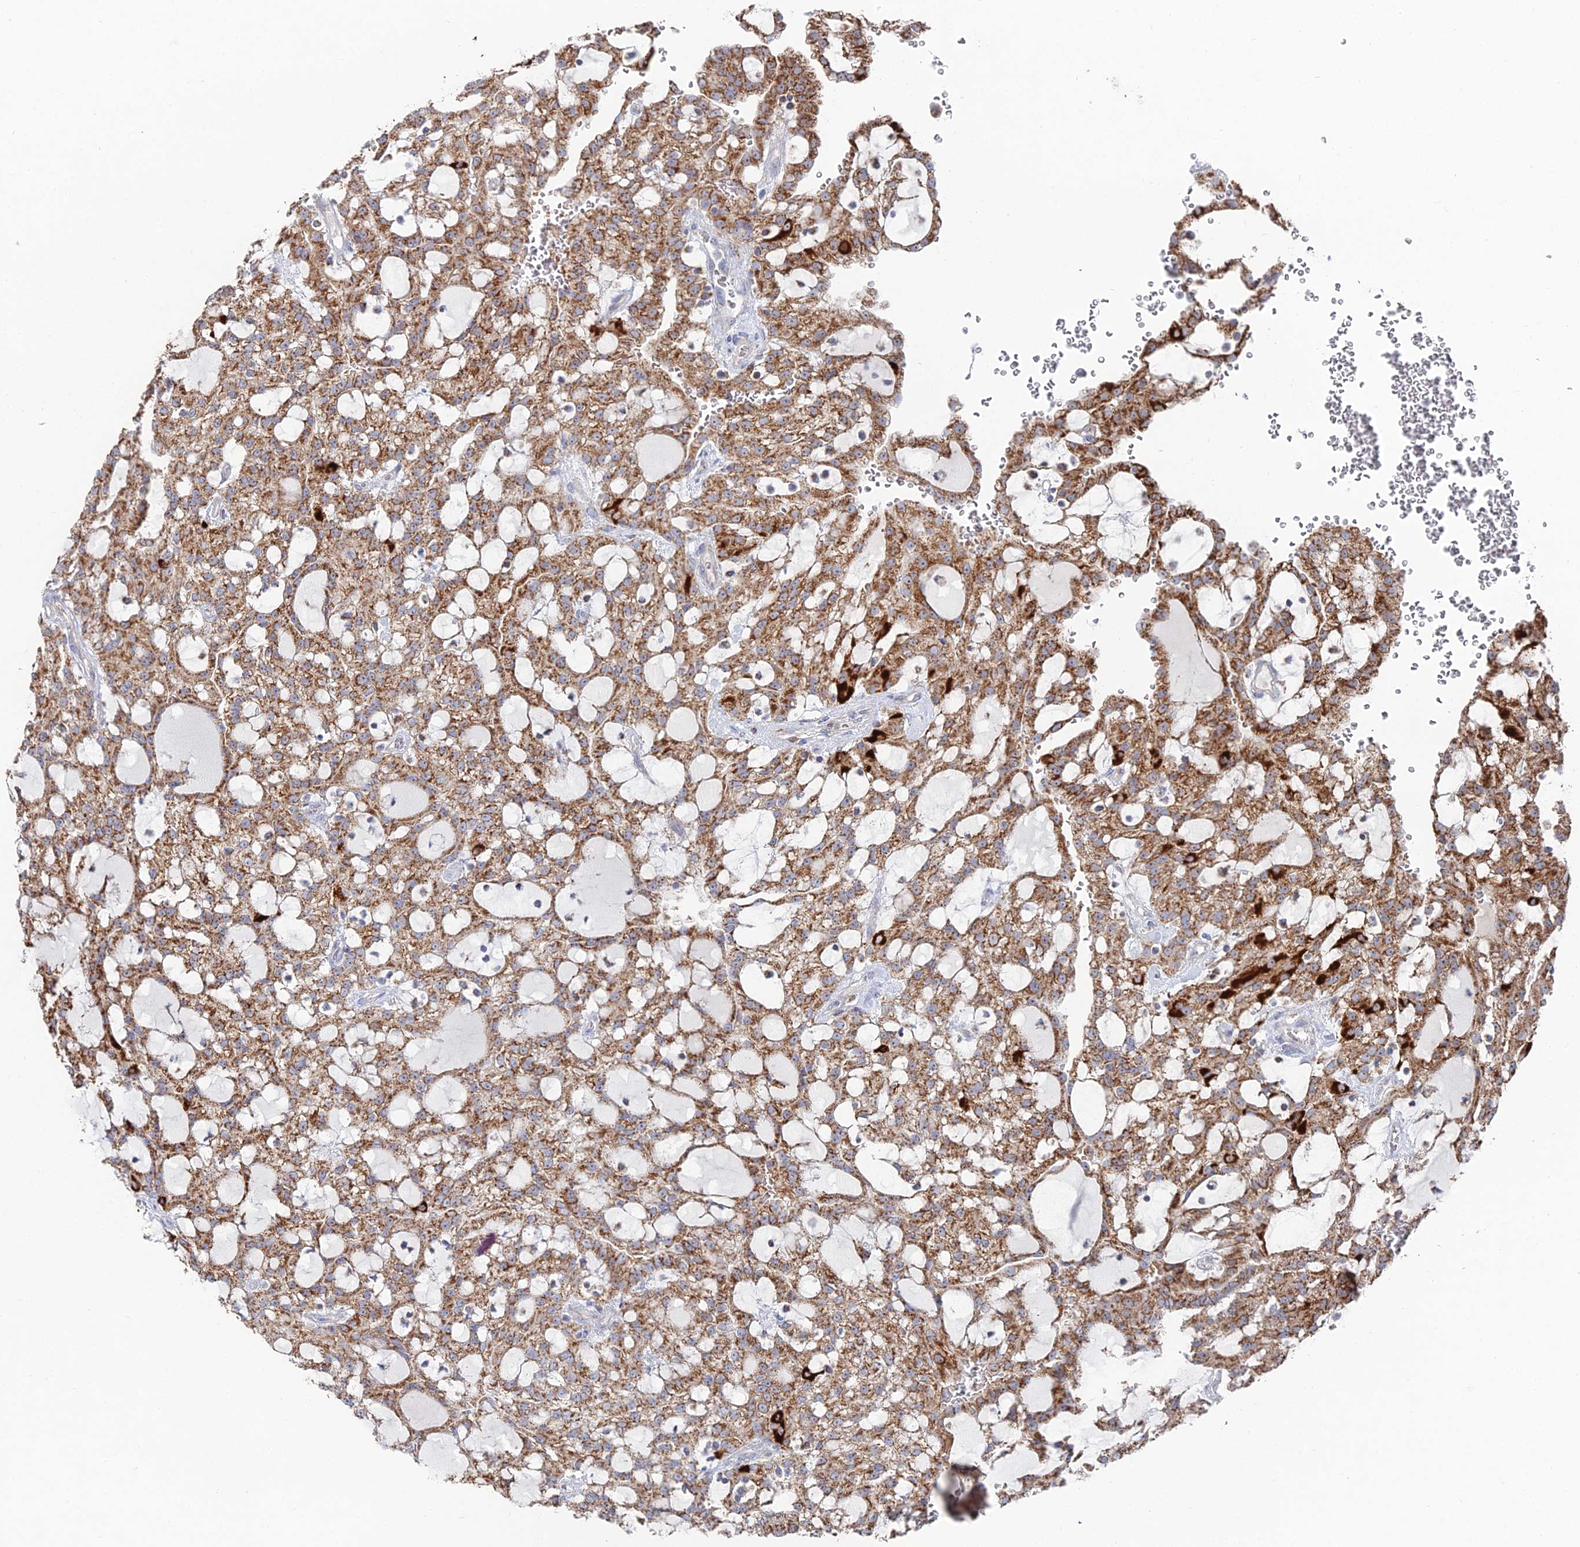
{"staining": {"intensity": "moderate", "quantity": ">75%", "location": "cytoplasmic/membranous"}, "tissue": "renal cancer", "cell_type": "Tumor cells", "image_type": "cancer", "snomed": [{"axis": "morphology", "description": "Adenocarcinoma, NOS"}, {"axis": "topography", "description": "Kidney"}], "caption": "Protein staining exhibits moderate cytoplasmic/membranous positivity in approximately >75% of tumor cells in adenocarcinoma (renal).", "gene": "MPC1", "patient": {"sex": "male", "age": 63}}